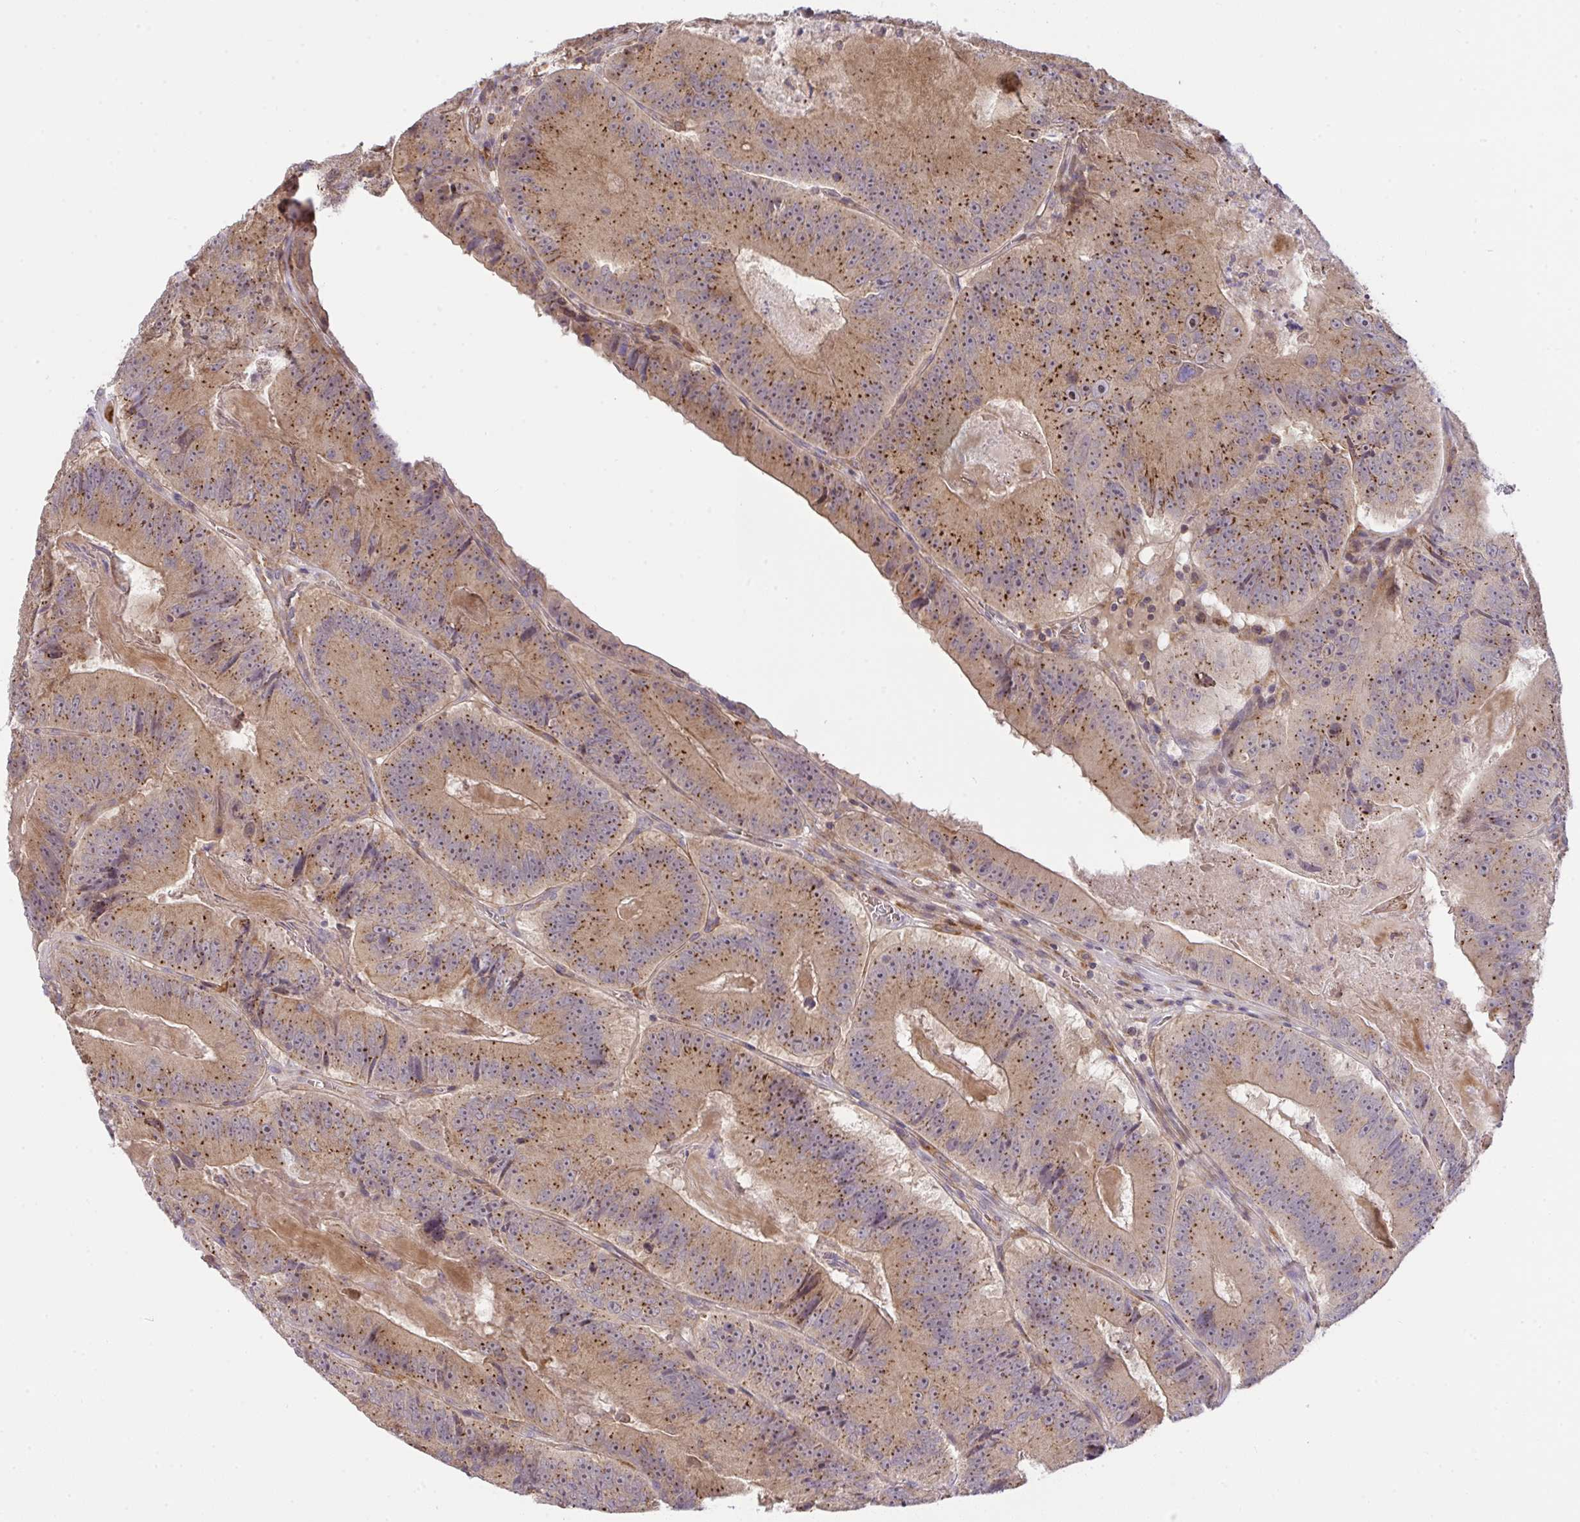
{"staining": {"intensity": "moderate", "quantity": ">75%", "location": "cytoplasmic/membranous"}, "tissue": "colorectal cancer", "cell_type": "Tumor cells", "image_type": "cancer", "snomed": [{"axis": "morphology", "description": "Adenocarcinoma, NOS"}, {"axis": "topography", "description": "Colon"}], "caption": "Adenocarcinoma (colorectal) was stained to show a protein in brown. There is medium levels of moderate cytoplasmic/membranous positivity in about >75% of tumor cells.", "gene": "SLC9A6", "patient": {"sex": "female", "age": 86}}